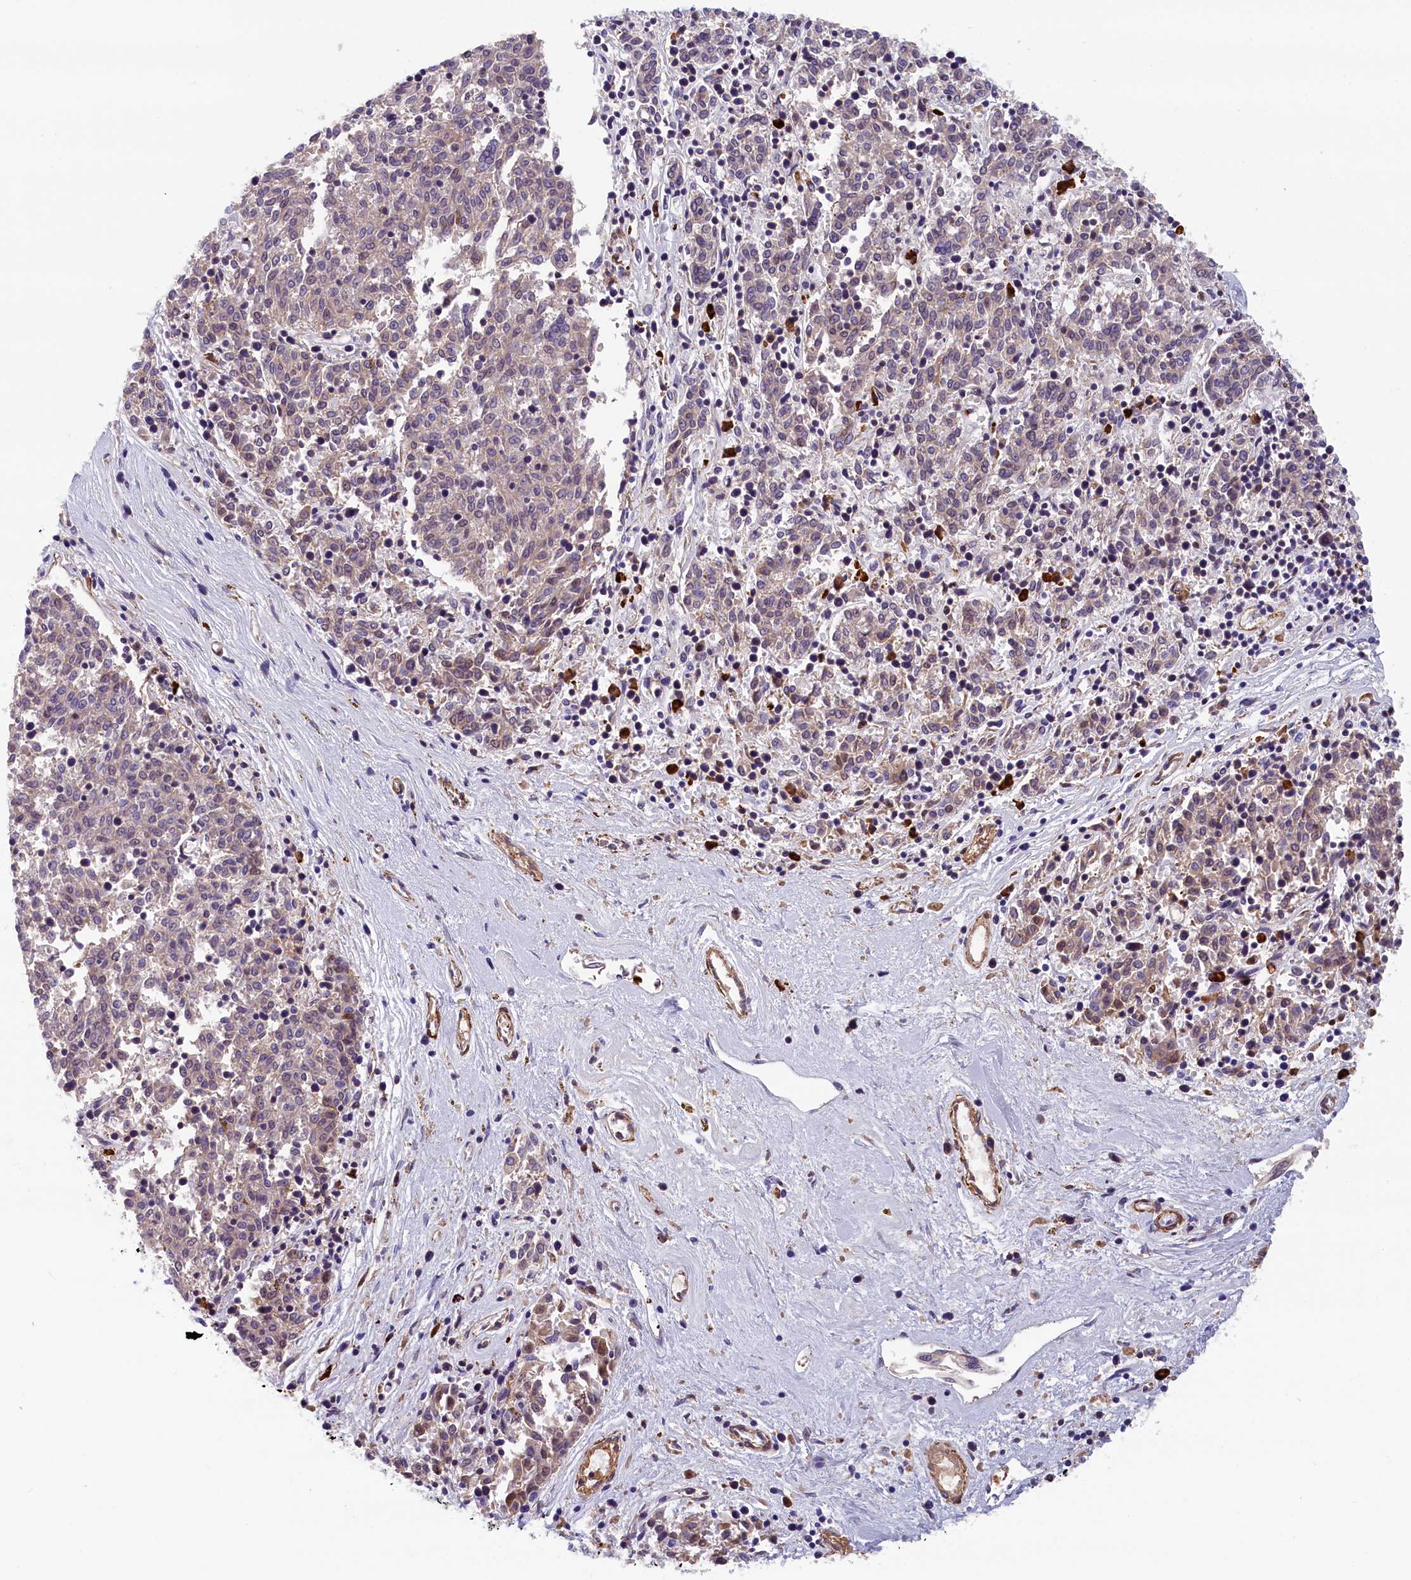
{"staining": {"intensity": "negative", "quantity": "none", "location": "none"}, "tissue": "melanoma", "cell_type": "Tumor cells", "image_type": "cancer", "snomed": [{"axis": "morphology", "description": "Malignant melanoma, NOS"}, {"axis": "topography", "description": "Skin"}], "caption": "A high-resolution micrograph shows immunohistochemistry (IHC) staining of melanoma, which displays no significant staining in tumor cells.", "gene": "BCL2L13", "patient": {"sex": "female", "age": 72}}